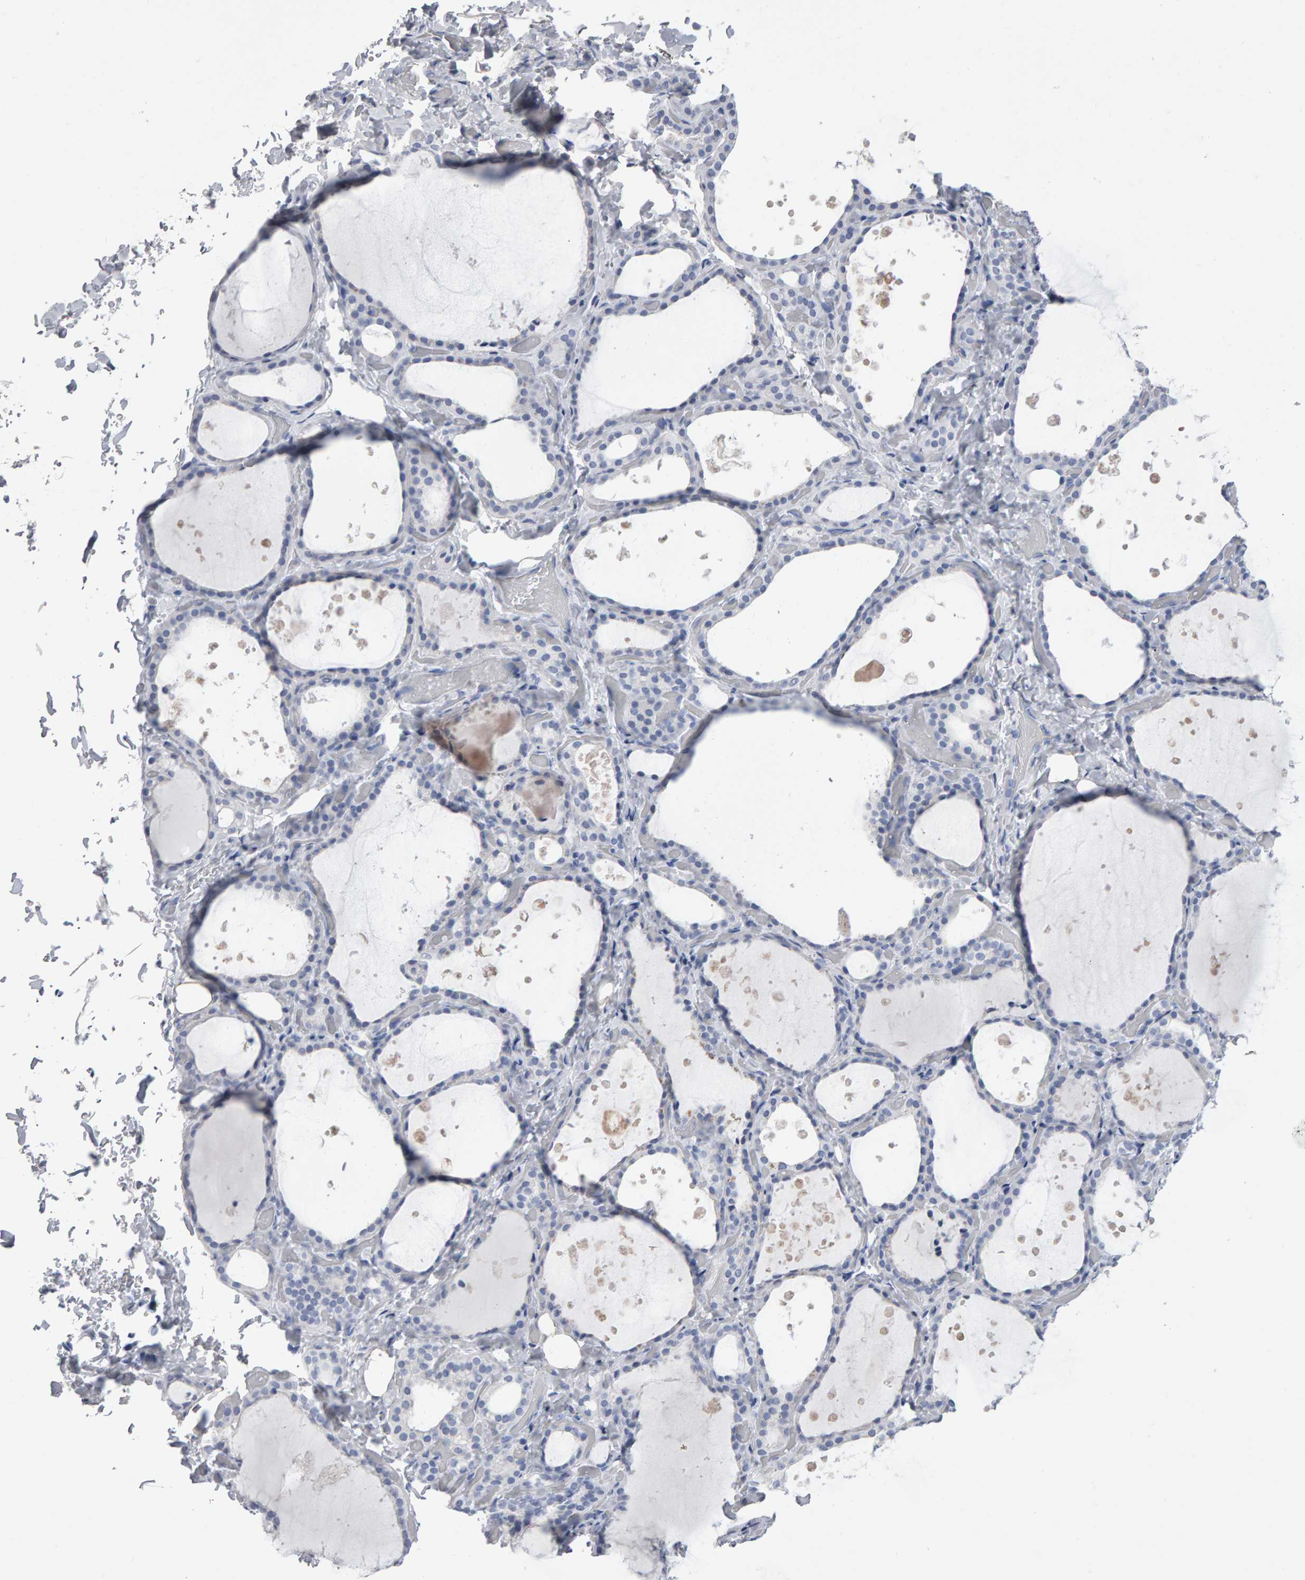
{"staining": {"intensity": "negative", "quantity": "none", "location": "none"}, "tissue": "thyroid gland", "cell_type": "Glandular cells", "image_type": "normal", "snomed": [{"axis": "morphology", "description": "Normal tissue, NOS"}, {"axis": "topography", "description": "Thyroid gland"}], "caption": "An immunohistochemistry (IHC) image of unremarkable thyroid gland is shown. There is no staining in glandular cells of thyroid gland. (Brightfield microscopy of DAB (3,3'-diaminobenzidine) IHC at high magnification).", "gene": "NCDN", "patient": {"sex": "female", "age": 44}}